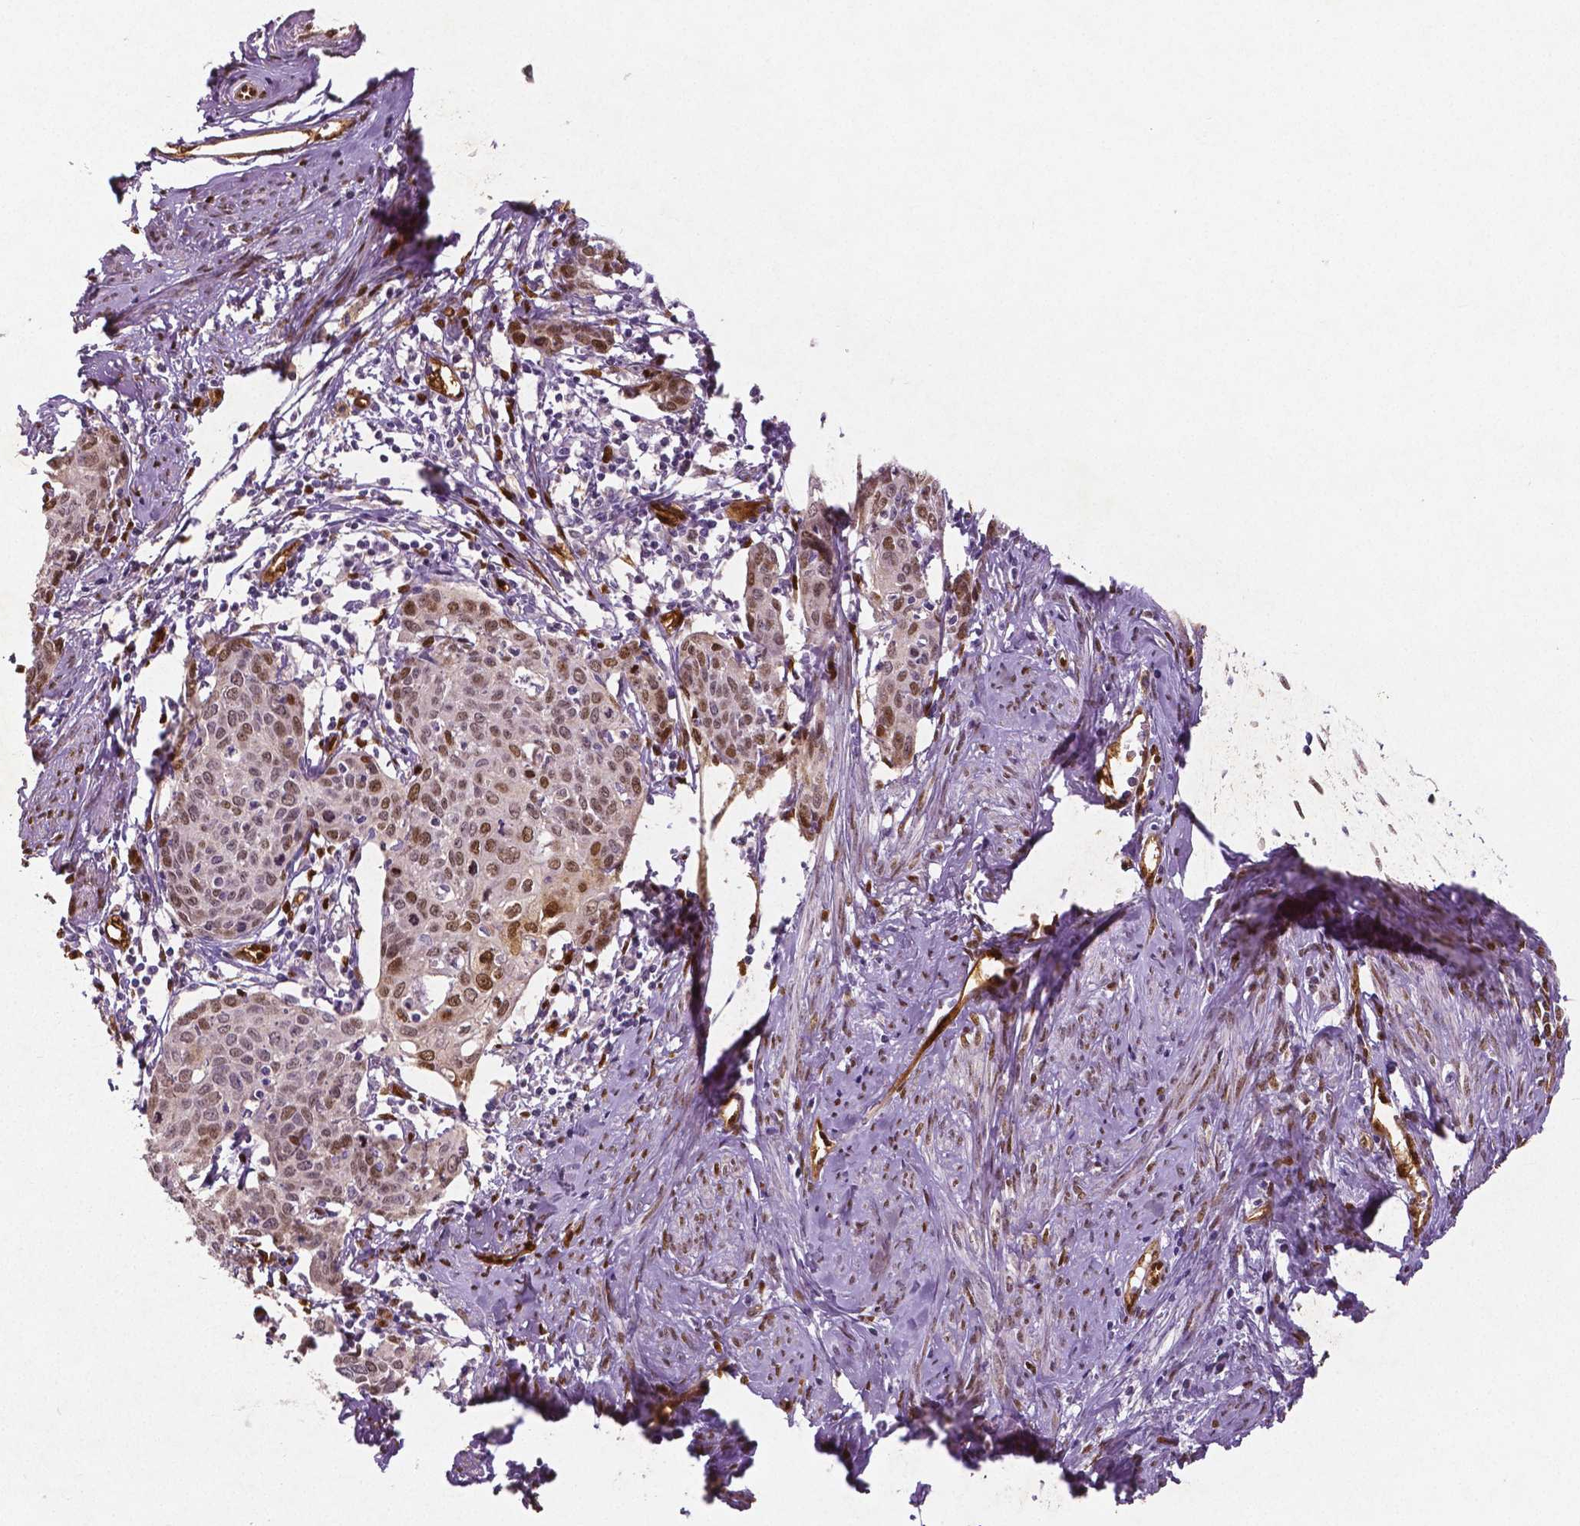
{"staining": {"intensity": "moderate", "quantity": ">75%", "location": "cytoplasmic/membranous,nuclear"}, "tissue": "cervical cancer", "cell_type": "Tumor cells", "image_type": "cancer", "snomed": [{"axis": "morphology", "description": "Squamous cell carcinoma, NOS"}, {"axis": "topography", "description": "Cervix"}], "caption": "Immunohistochemistry (IHC) image of neoplastic tissue: cervical squamous cell carcinoma stained using immunohistochemistry shows medium levels of moderate protein expression localized specifically in the cytoplasmic/membranous and nuclear of tumor cells, appearing as a cytoplasmic/membranous and nuclear brown color.", "gene": "WWTR1", "patient": {"sex": "female", "age": 62}}